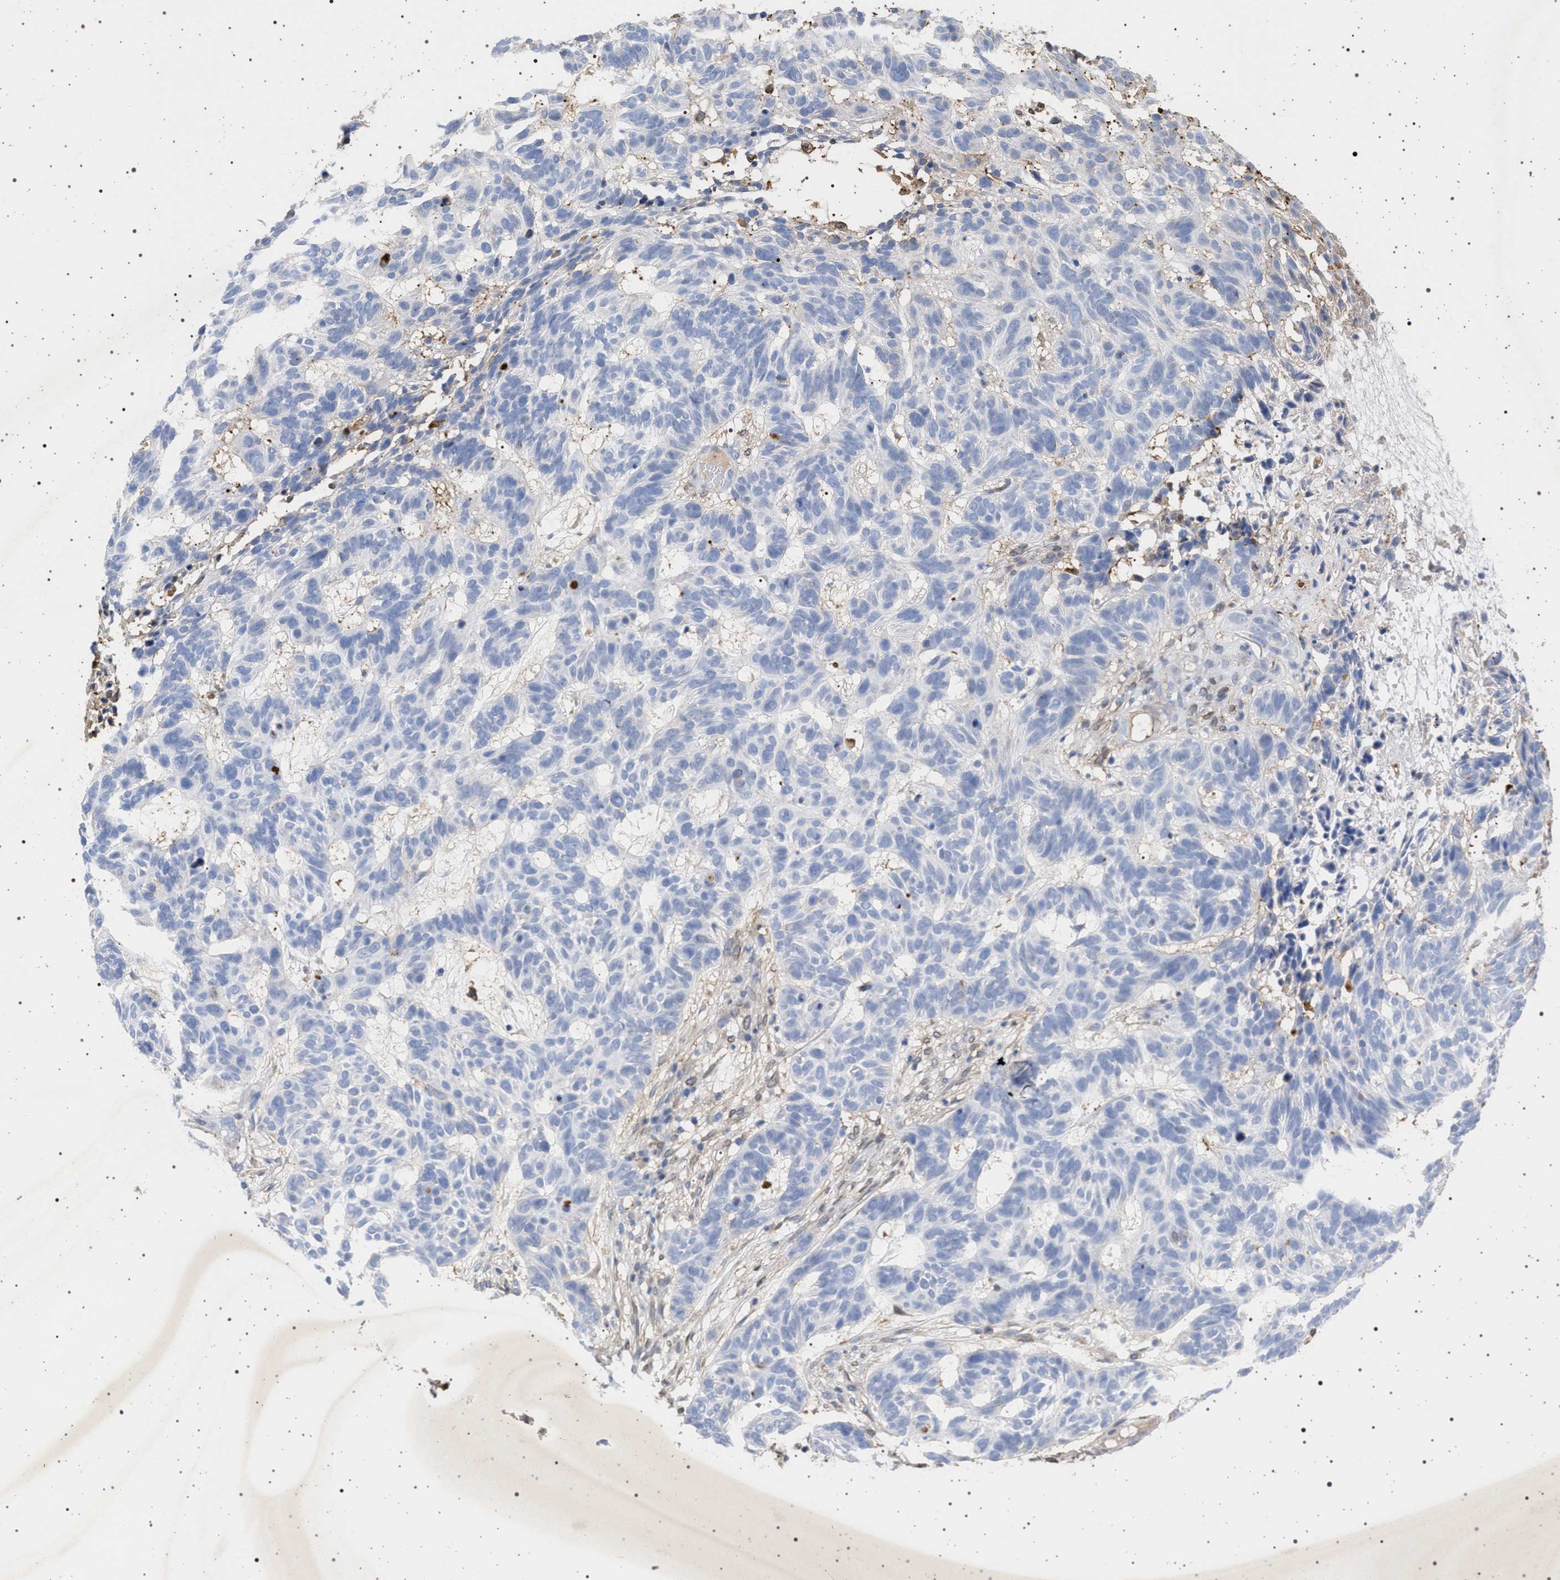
{"staining": {"intensity": "negative", "quantity": "none", "location": "none"}, "tissue": "skin cancer", "cell_type": "Tumor cells", "image_type": "cancer", "snomed": [{"axis": "morphology", "description": "Basal cell carcinoma"}, {"axis": "topography", "description": "Skin"}], "caption": "The IHC histopathology image has no significant positivity in tumor cells of skin cancer (basal cell carcinoma) tissue.", "gene": "PLG", "patient": {"sex": "male", "age": 85}}